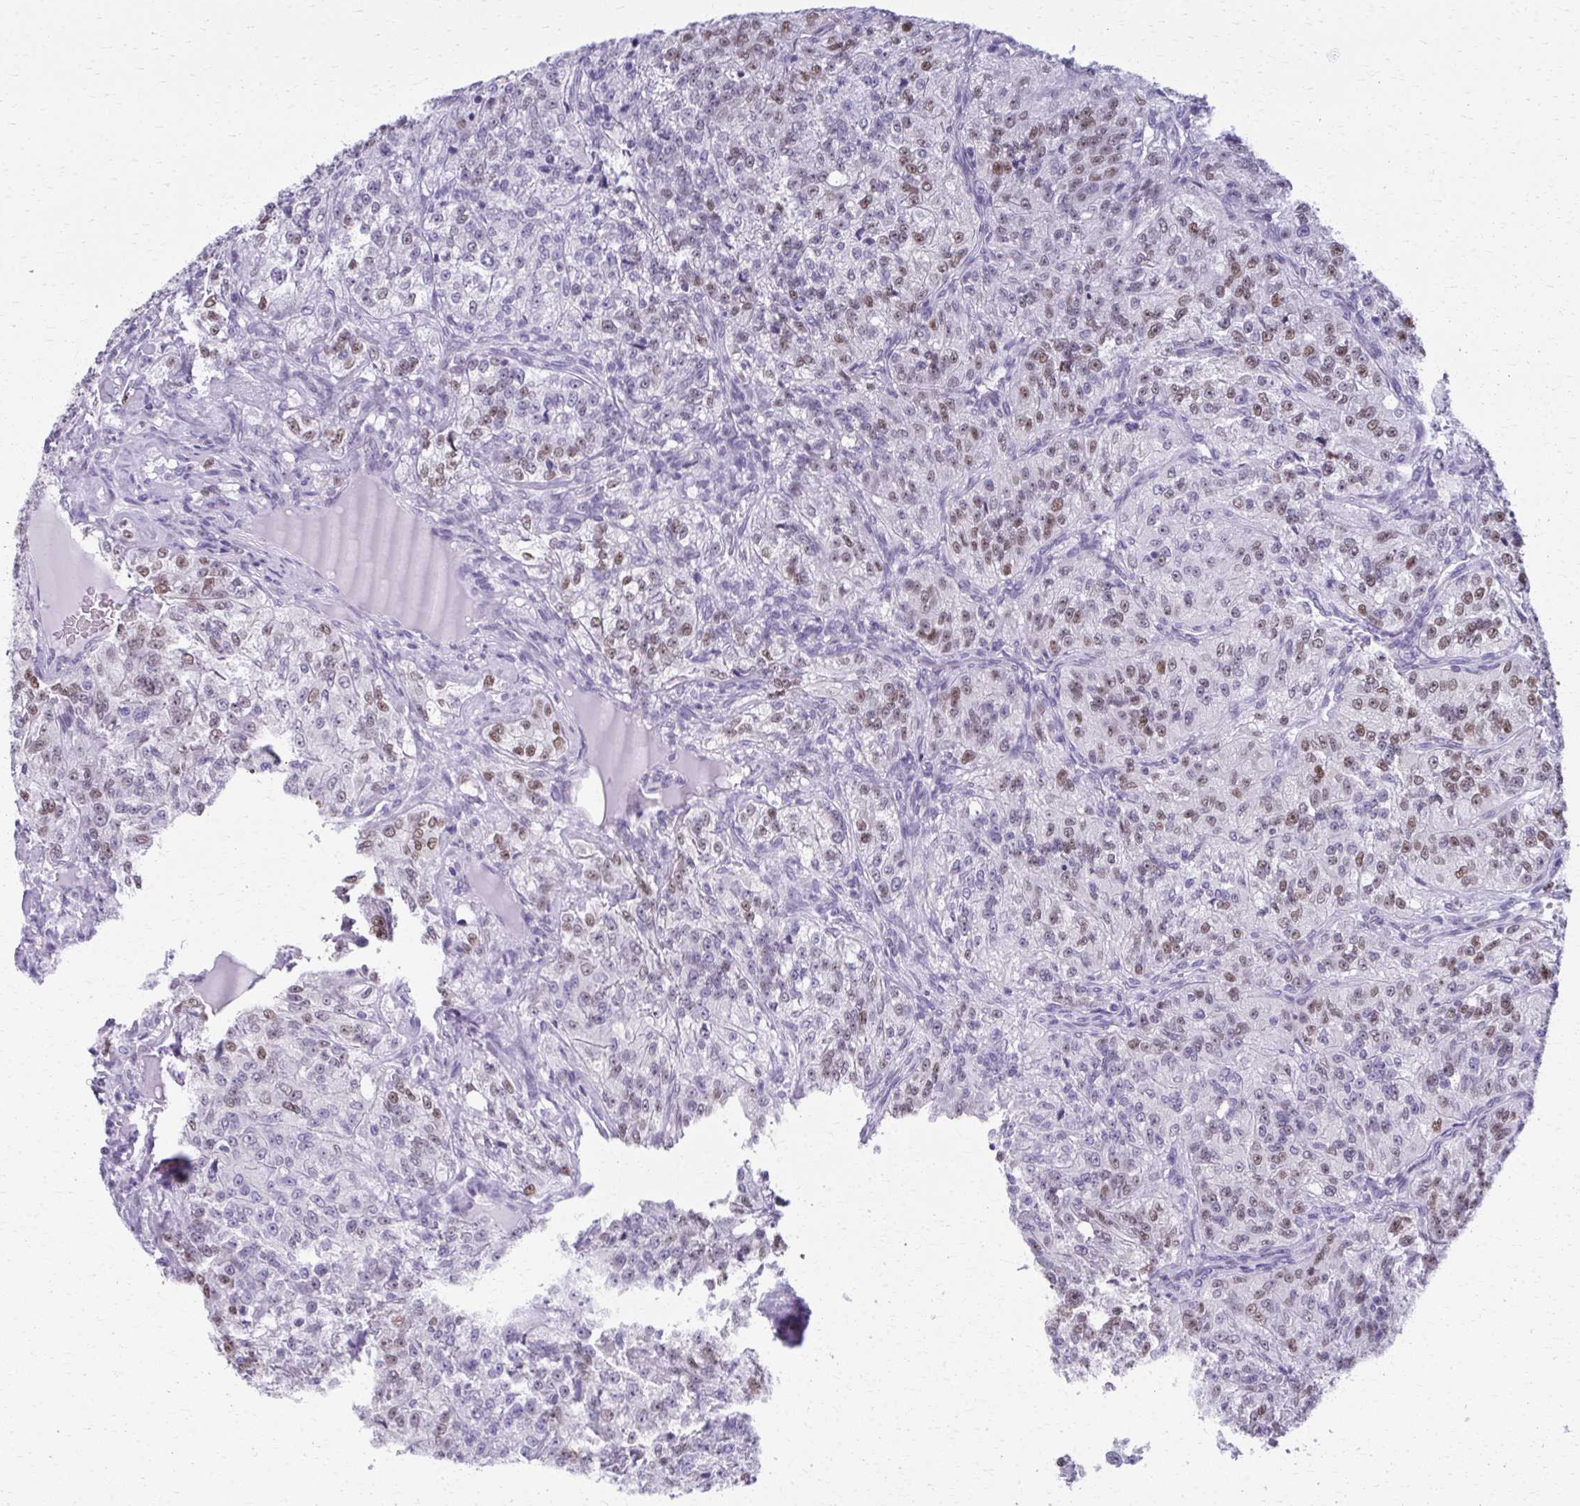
{"staining": {"intensity": "moderate", "quantity": "25%-75%", "location": "nuclear"}, "tissue": "renal cancer", "cell_type": "Tumor cells", "image_type": "cancer", "snomed": [{"axis": "morphology", "description": "Adenocarcinoma, NOS"}, {"axis": "topography", "description": "Kidney"}], "caption": "DAB (3,3'-diaminobenzidine) immunohistochemical staining of adenocarcinoma (renal) demonstrates moderate nuclear protein positivity in approximately 25%-75% of tumor cells.", "gene": "SCLY", "patient": {"sex": "female", "age": 63}}